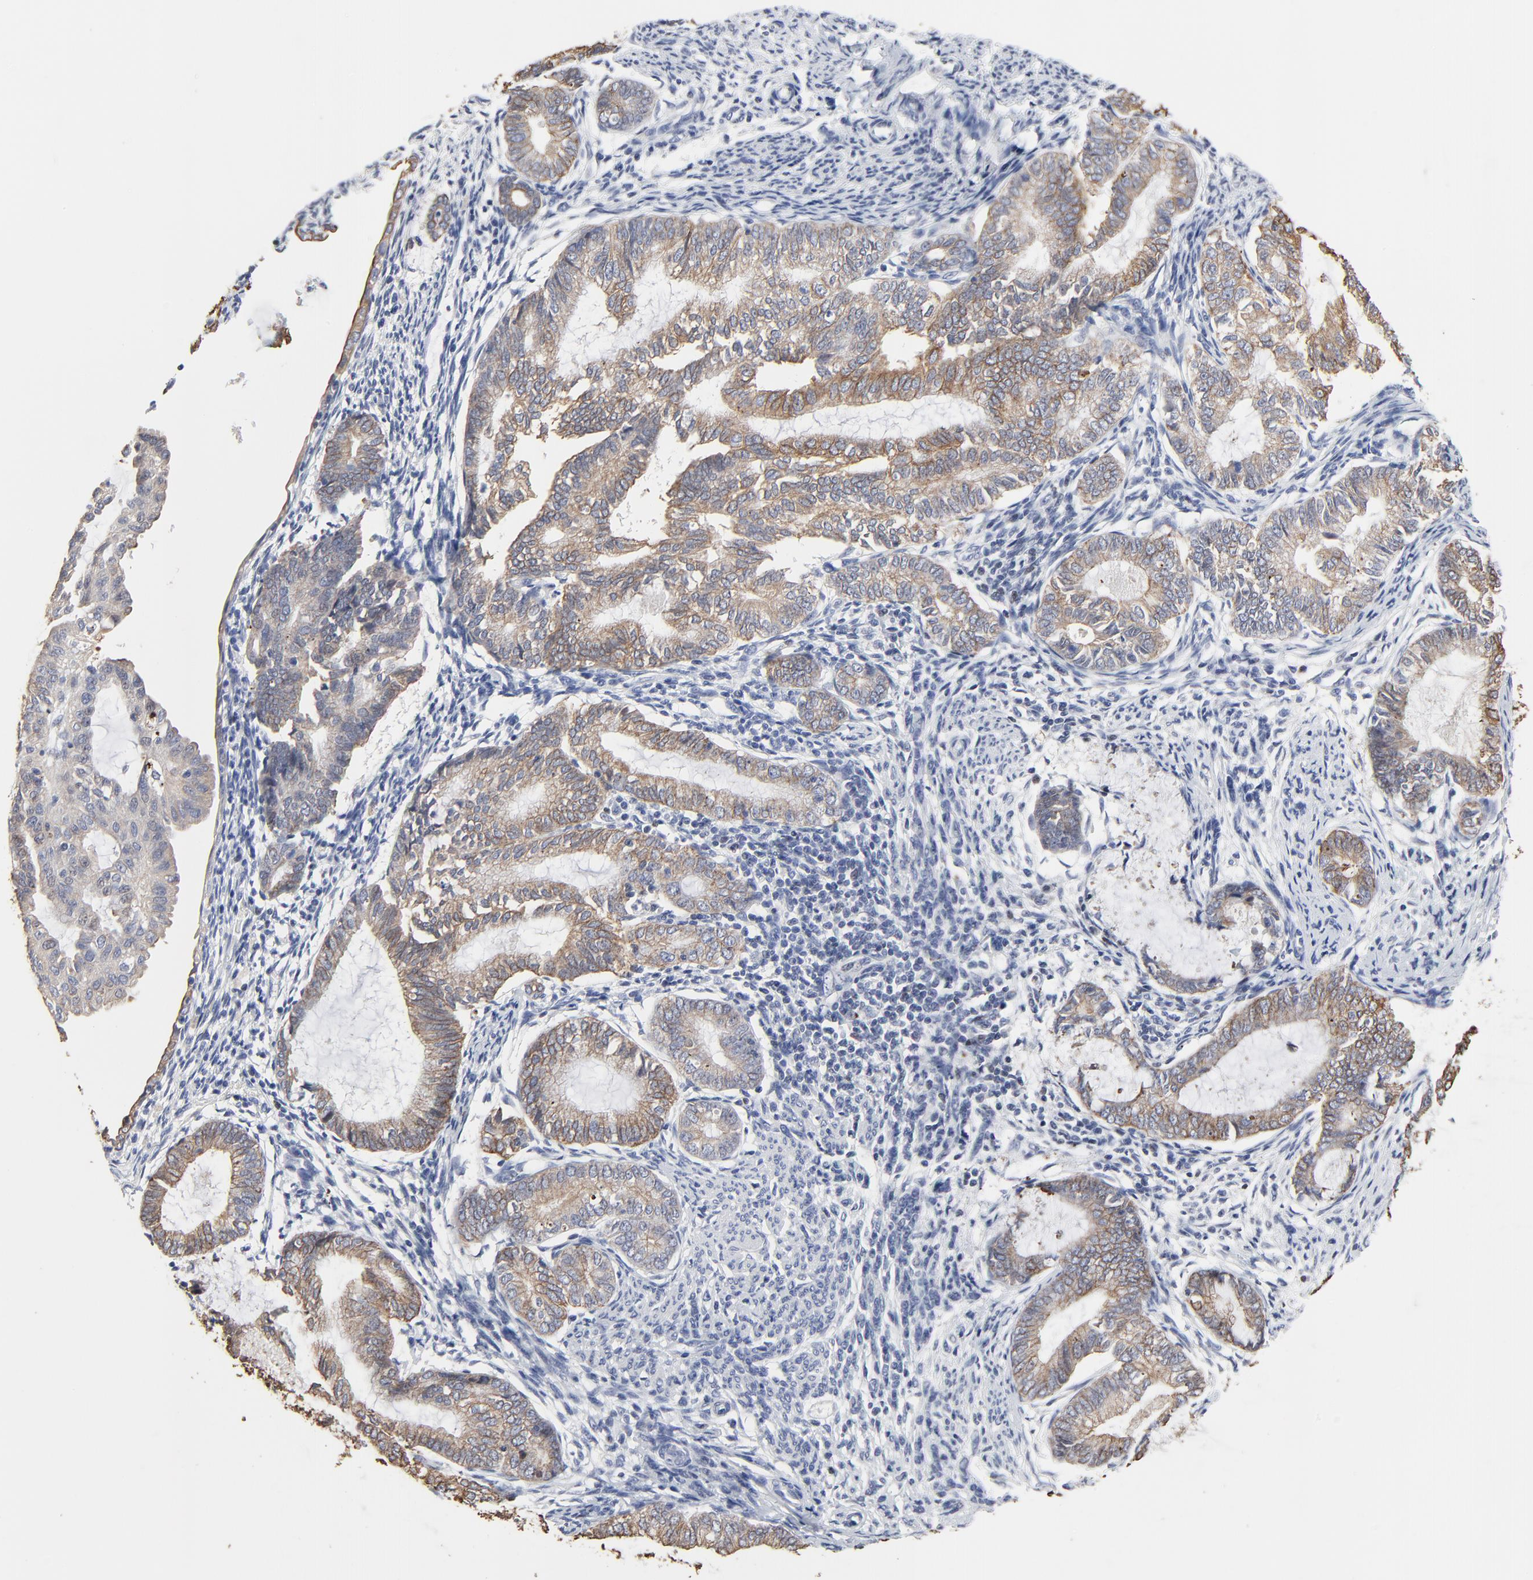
{"staining": {"intensity": "moderate", "quantity": ">75%", "location": "cytoplasmic/membranous"}, "tissue": "endometrial cancer", "cell_type": "Tumor cells", "image_type": "cancer", "snomed": [{"axis": "morphology", "description": "Adenocarcinoma, NOS"}, {"axis": "topography", "description": "Endometrium"}], "caption": "A micrograph of human endometrial cancer (adenocarcinoma) stained for a protein shows moderate cytoplasmic/membranous brown staining in tumor cells. (Brightfield microscopy of DAB IHC at high magnification).", "gene": "LNX1", "patient": {"sex": "female", "age": 63}}